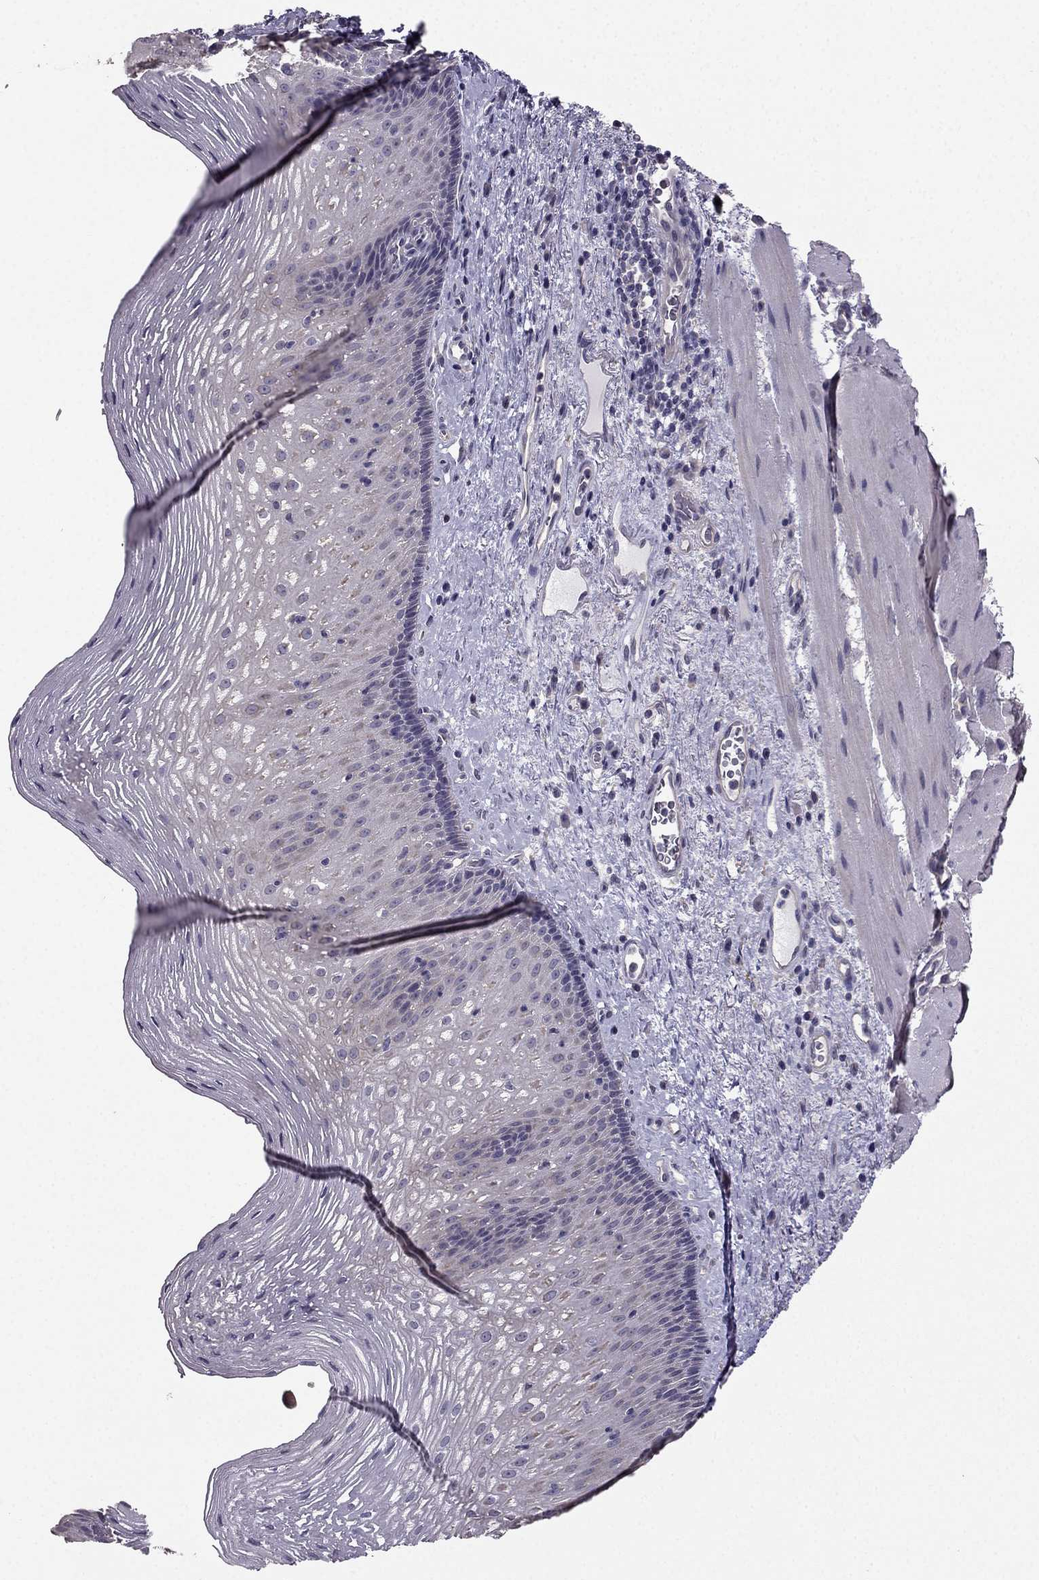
{"staining": {"intensity": "negative", "quantity": "none", "location": "none"}, "tissue": "esophagus", "cell_type": "Squamous epithelial cells", "image_type": "normal", "snomed": [{"axis": "morphology", "description": "Normal tissue, NOS"}, {"axis": "topography", "description": "Esophagus"}], "caption": "Immunohistochemistry of normal human esophagus displays no positivity in squamous epithelial cells. The staining was performed using DAB to visualize the protein expression in brown, while the nuclei were stained in blue with hematoxylin (Magnification: 20x).", "gene": "HSFX1", "patient": {"sex": "male", "age": 76}}